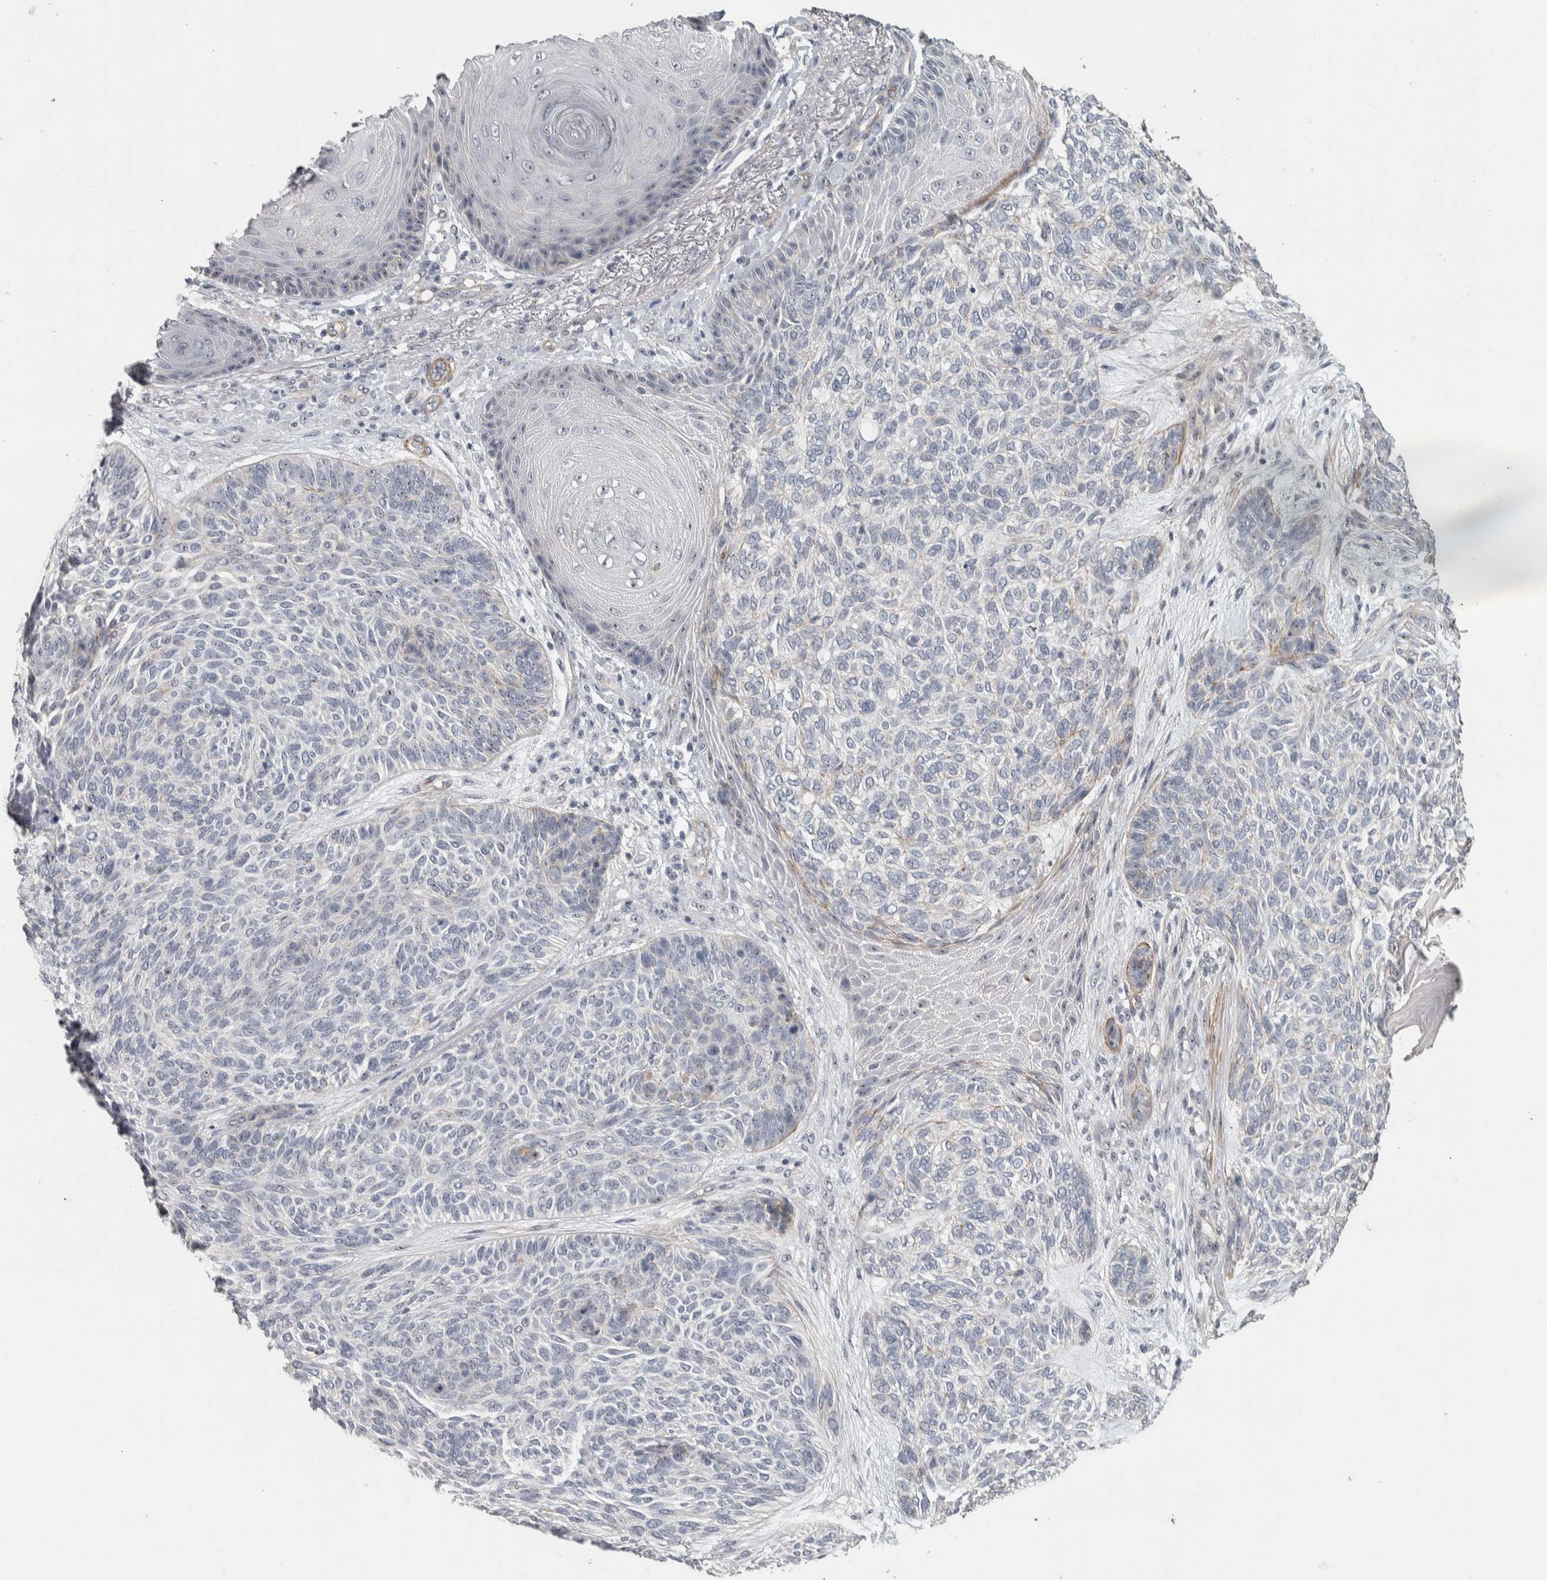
{"staining": {"intensity": "negative", "quantity": "none", "location": "none"}, "tissue": "skin cancer", "cell_type": "Tumor cells", "image_type": "cancer", "snomed": [{"axis": "morphology", "description": "Basal cell carcinoma"}, {"axis": "topography", "description": "Skin"}], "caption": "High power microscopy photomicrograph of an IHC histopathology image of skin basal cell carcinoma, revealing no significant staining in tumor cells.", "gene": "DCAF10", "patient": {"sex": "male", "age": 55}}